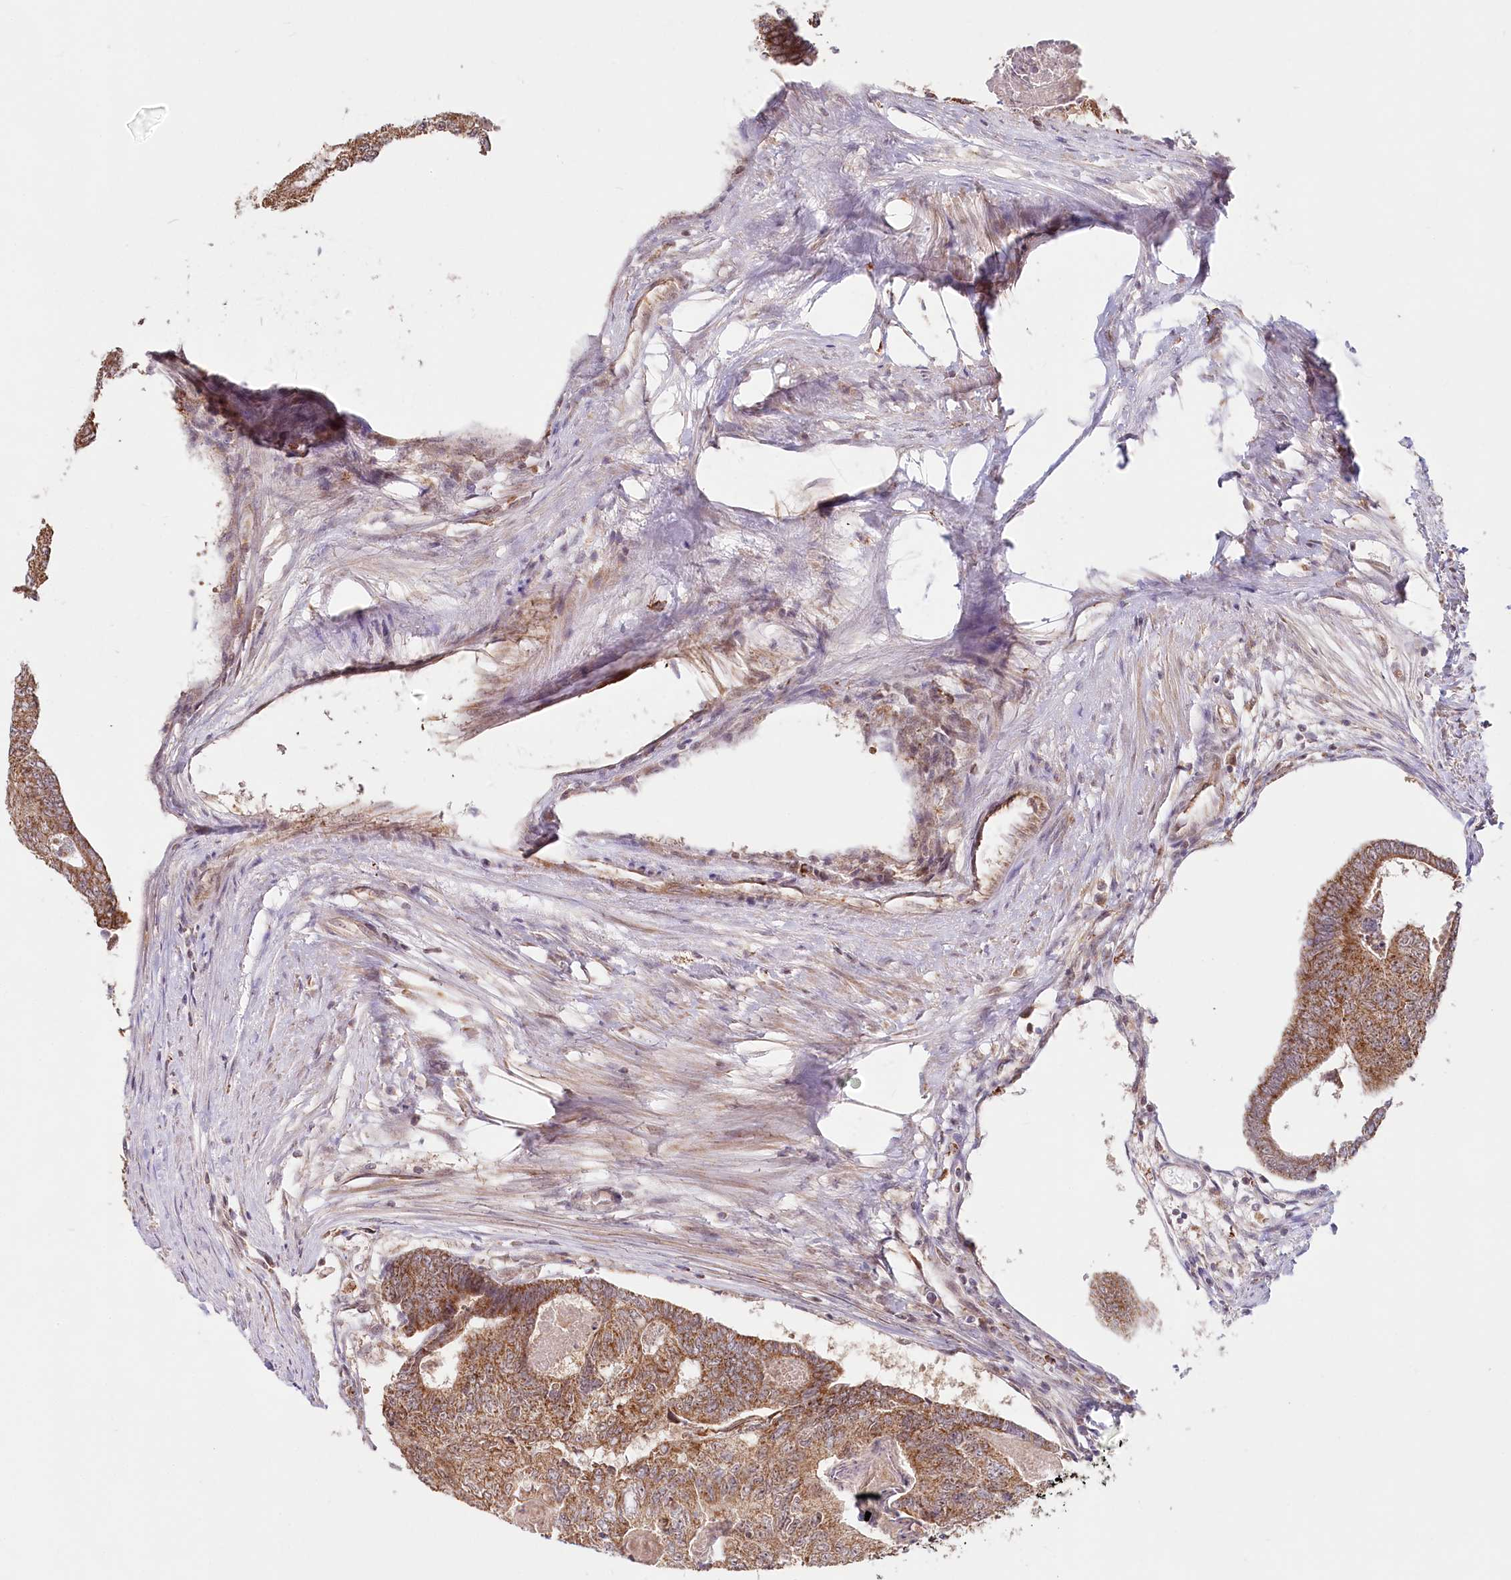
{"staining": {"intensity": "moderate", "quantity": ">75%", "location": "cytoplasmic/membranous"}, "tissue": "colorectal cancer", "cell_type": "Tumor cells", "image_type": "cancer", "snomed": [{"axis": "morphology", "description": "Adenocarcinoma, NOS"}, {"axis": "topography", "description": "Colon"}], "caption": "Tumor cells show medium levels of moderate cytoplasmic/membranous expression in about >75% of cells in human colorectal cancer. The protein is stained brown, and the nuclei are stained in blue (DAB IHC with brightfield microscopy, high magnification).", "gene": "RTN4IP1", "patient": {"sex": "female", "age": 67}}